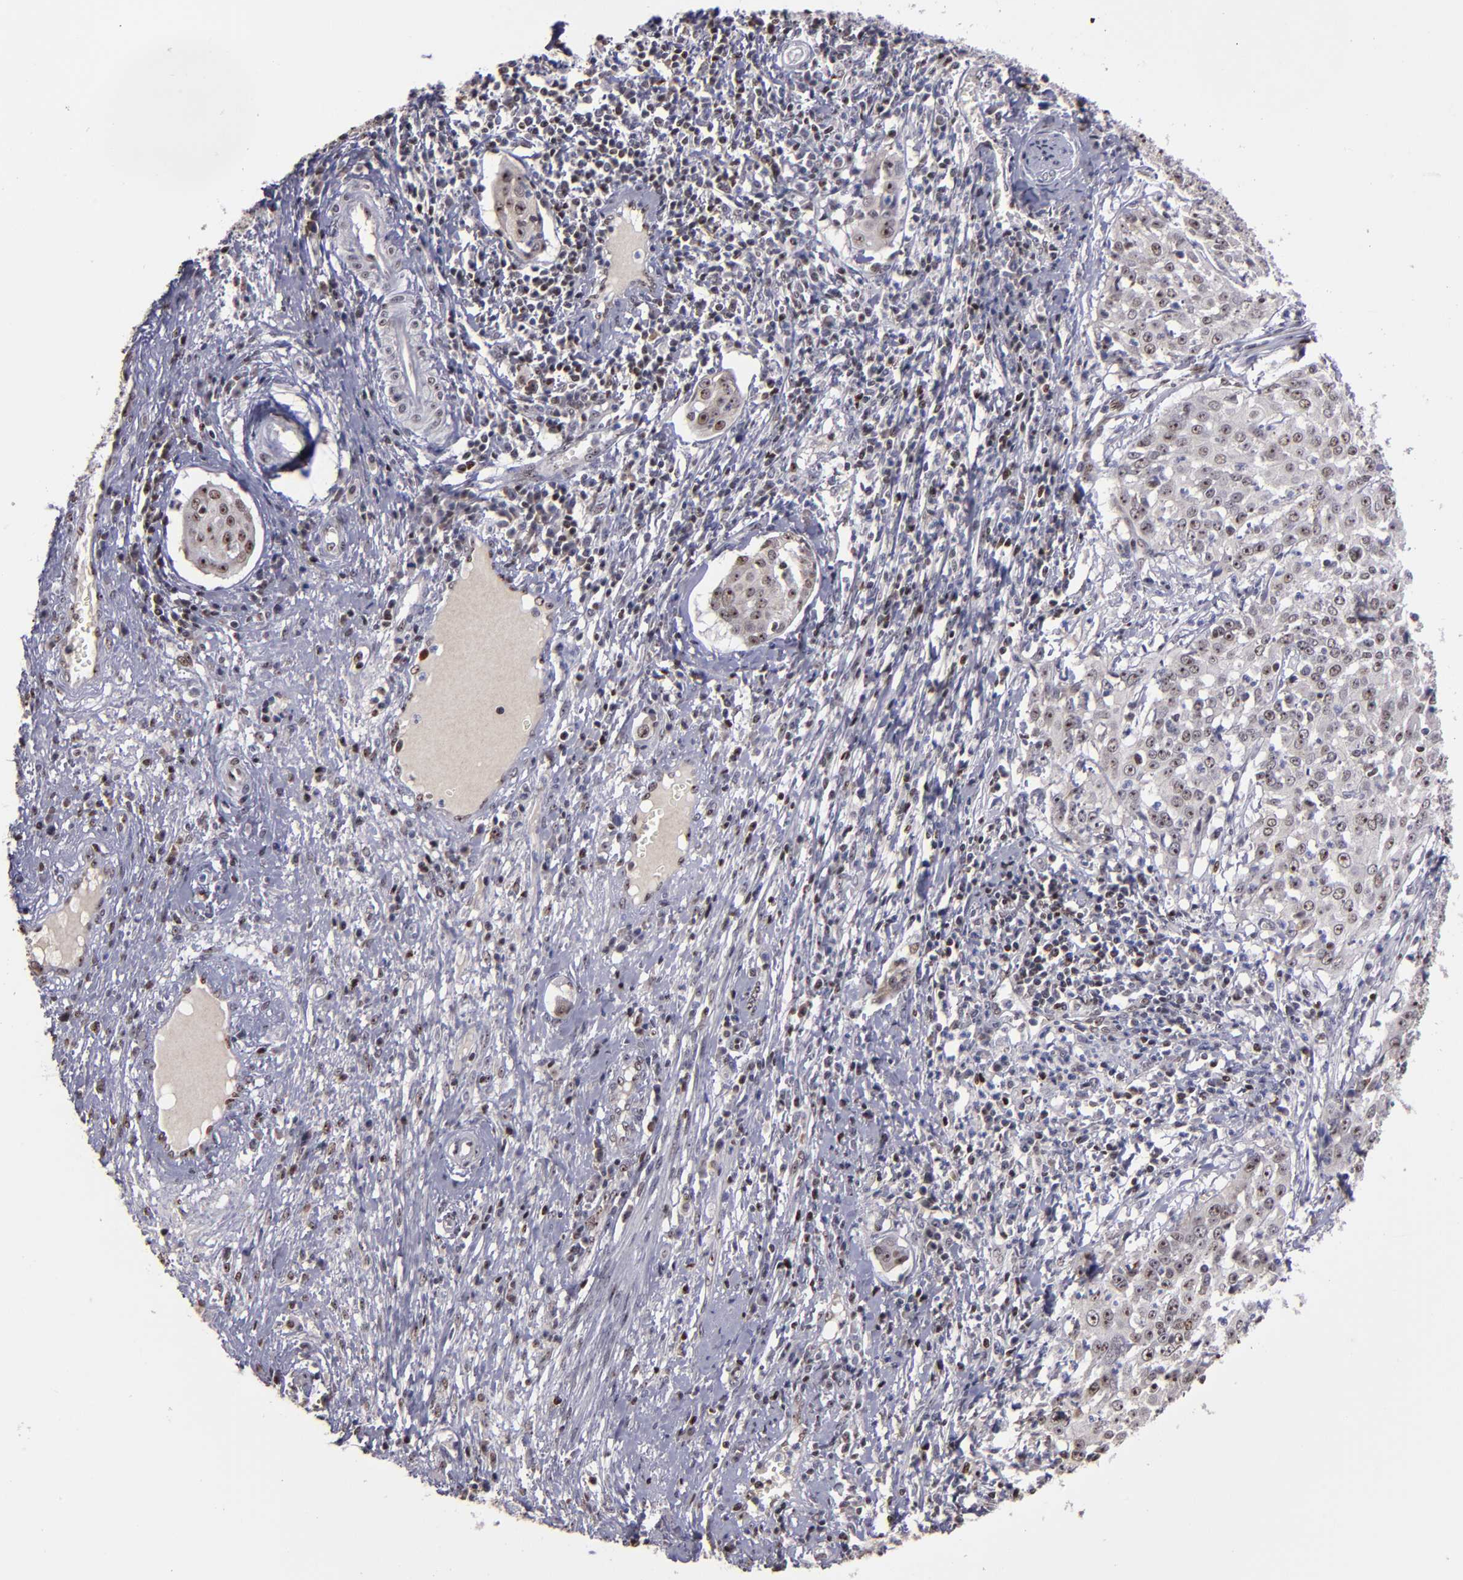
{"staining": {"intensity": "weak", "quantity": "<25%", "location": "nuclear"}, "tissue": "cervical cancer", "cell_type": "Tumor cells", "image_type": "cancer", "snomed": [{"axis": "morphology", "description": "Squamous cell carcinoma, NOS"}, {"axis": "topography", "description": "Cervix"}], "caption": "A high-resolution image shows immunohistochemistry staining of cervical cancer (squamous cell carcinoma), which shows no significant staining in tumor cells. The staining is performed using DAB brown chromogen with nuclei counter-stained in using hematoxylin.", "gene": "DDX24", "patient": {"sex": "female", "age": 39}}